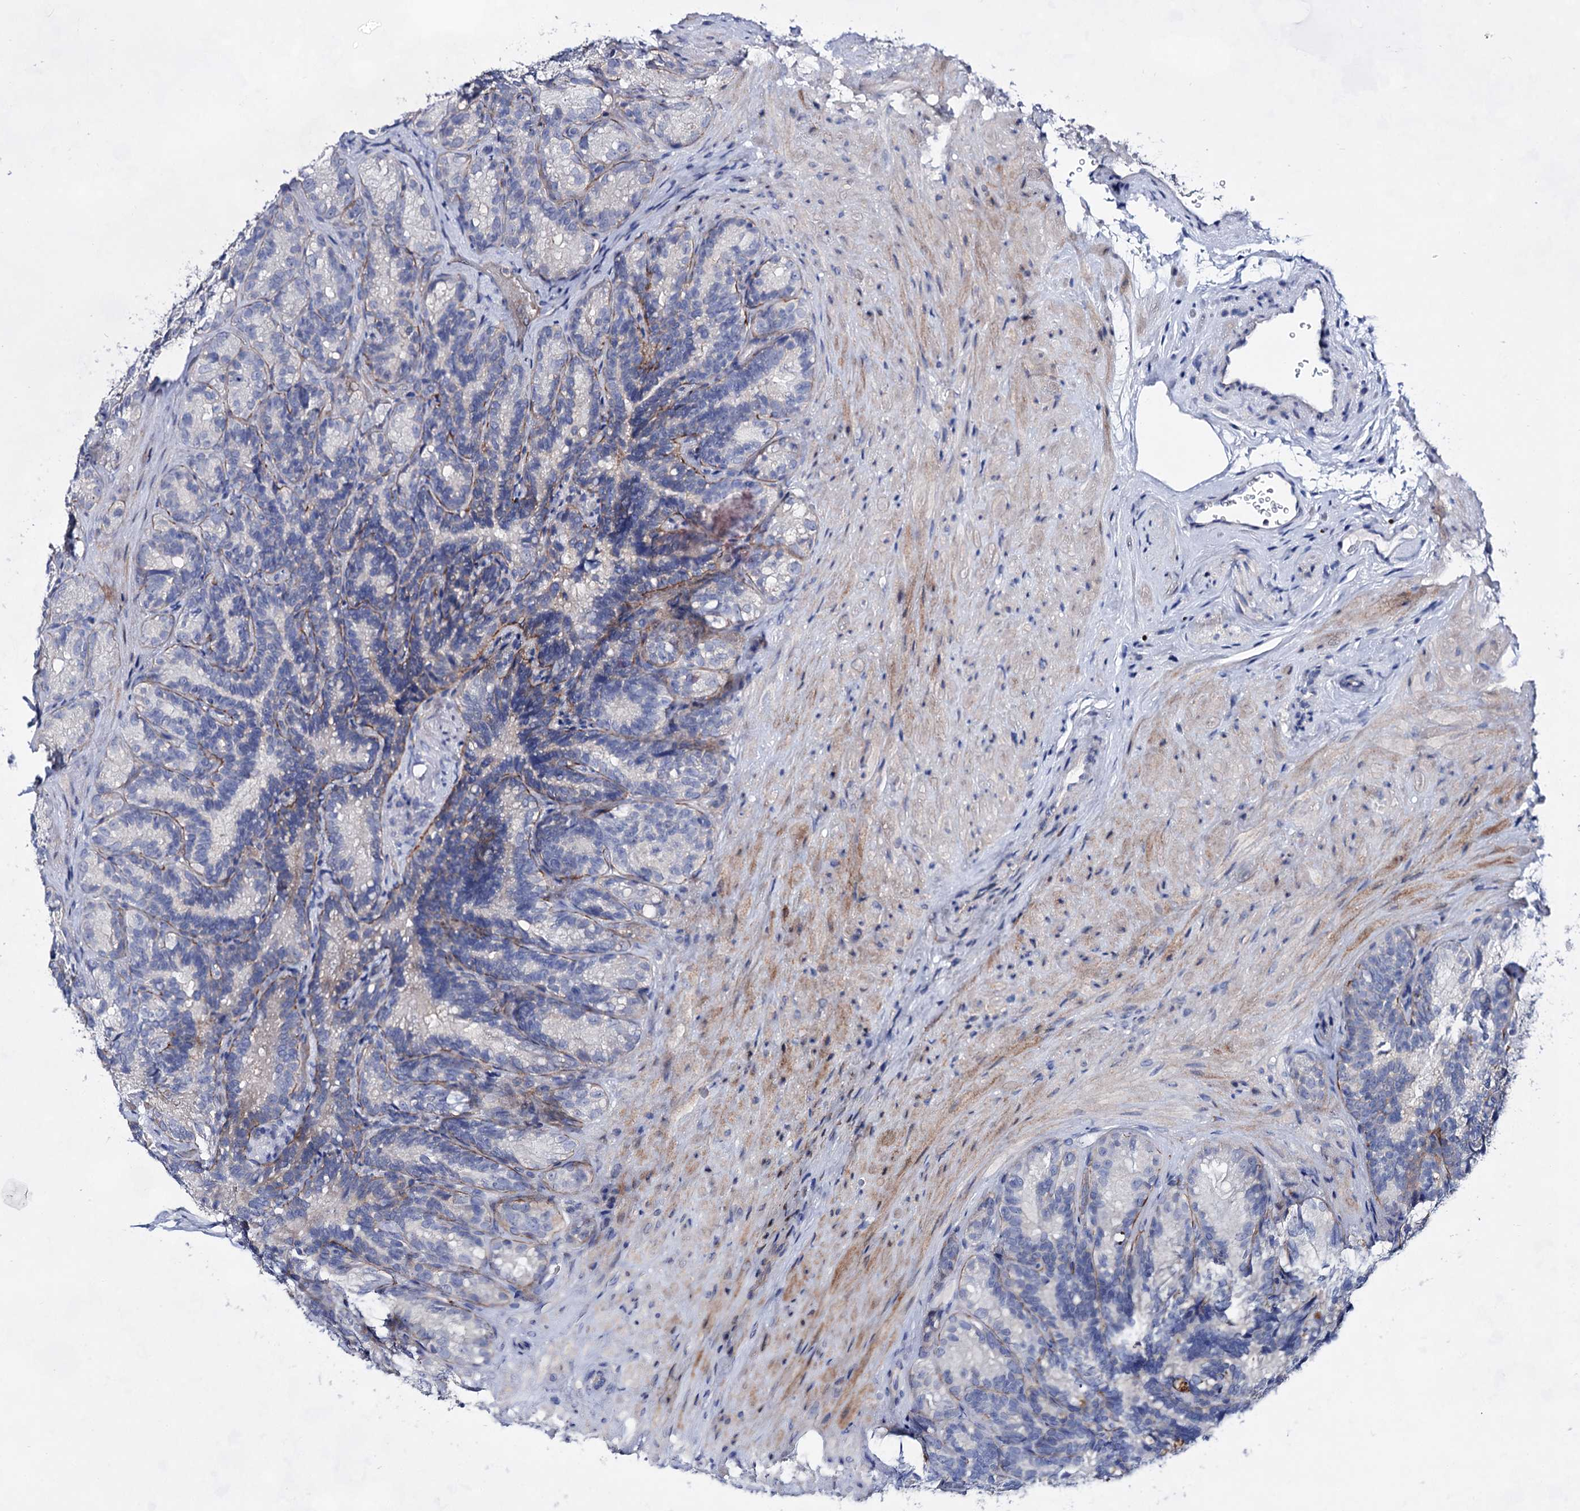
{"staining": {"intensity": "negative", "quantity": "none", "location": "none"}, "tissue": "seminal vesicle", "cell_type": "Glandular cells", "image_type": "normal", "snomed": [{"axis": "morphology", "description": "Normal tissue, NOS"}, {"axis": "topography", "description": "Seminal veicle"}], "caption": "The histopathology image reveals no staining of glandular cells in normal seminal vesicle. The staining is performed using DAB brown chromogen with nuclei counter-stained in using hematoxylin.", "gene": "PLIN1", "patient": {"sex": "male", "age": 60}}